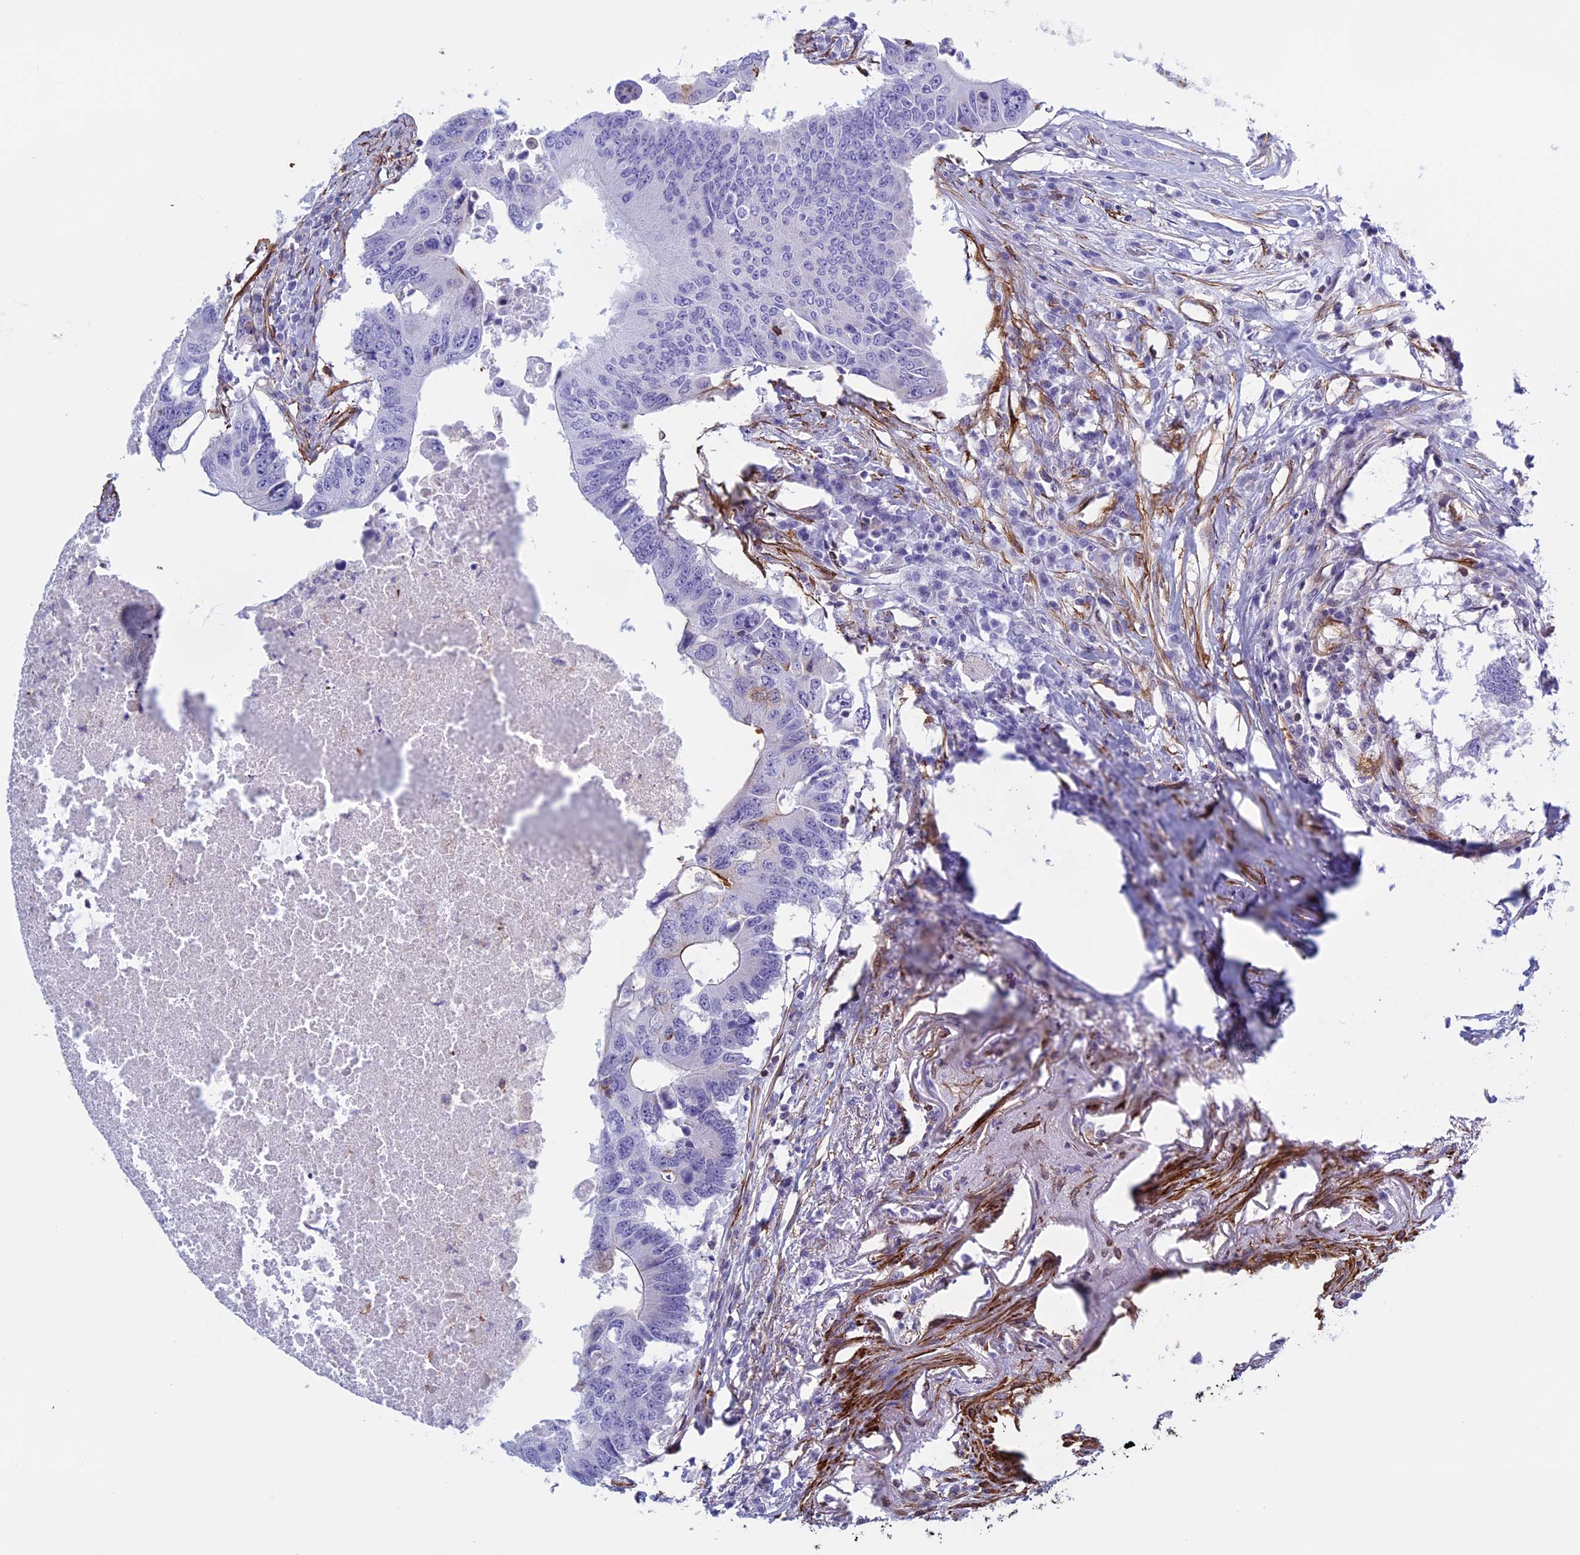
{"staining": {"intensity": "strong", "quantity": "<25%", "location": "cytoplasmic/membranous"}, "tissue": "colorectal cancer", "cell_type": "Tumor cells", "image_type": "cancer", "snomed": [{"axis": "morphology", "description": "Adenocarcinoma, NOS"}, {"axis": "topography", "description": "Colon"}], "caption": "Immunohistochemical staining of human adenocarcinoma (colorectal) displays medium levels of strong cytoplasmic/membranous protein positivity in about <25% of tumor cells. Using DAB (3,3'-diaminobenzidine) (brown) and hematoxylin (blue) stains, captured at high magnification using brightfield microscopy.", "gene": "ANGPTL2", "patient": {"sex": "male", "age": 71}}